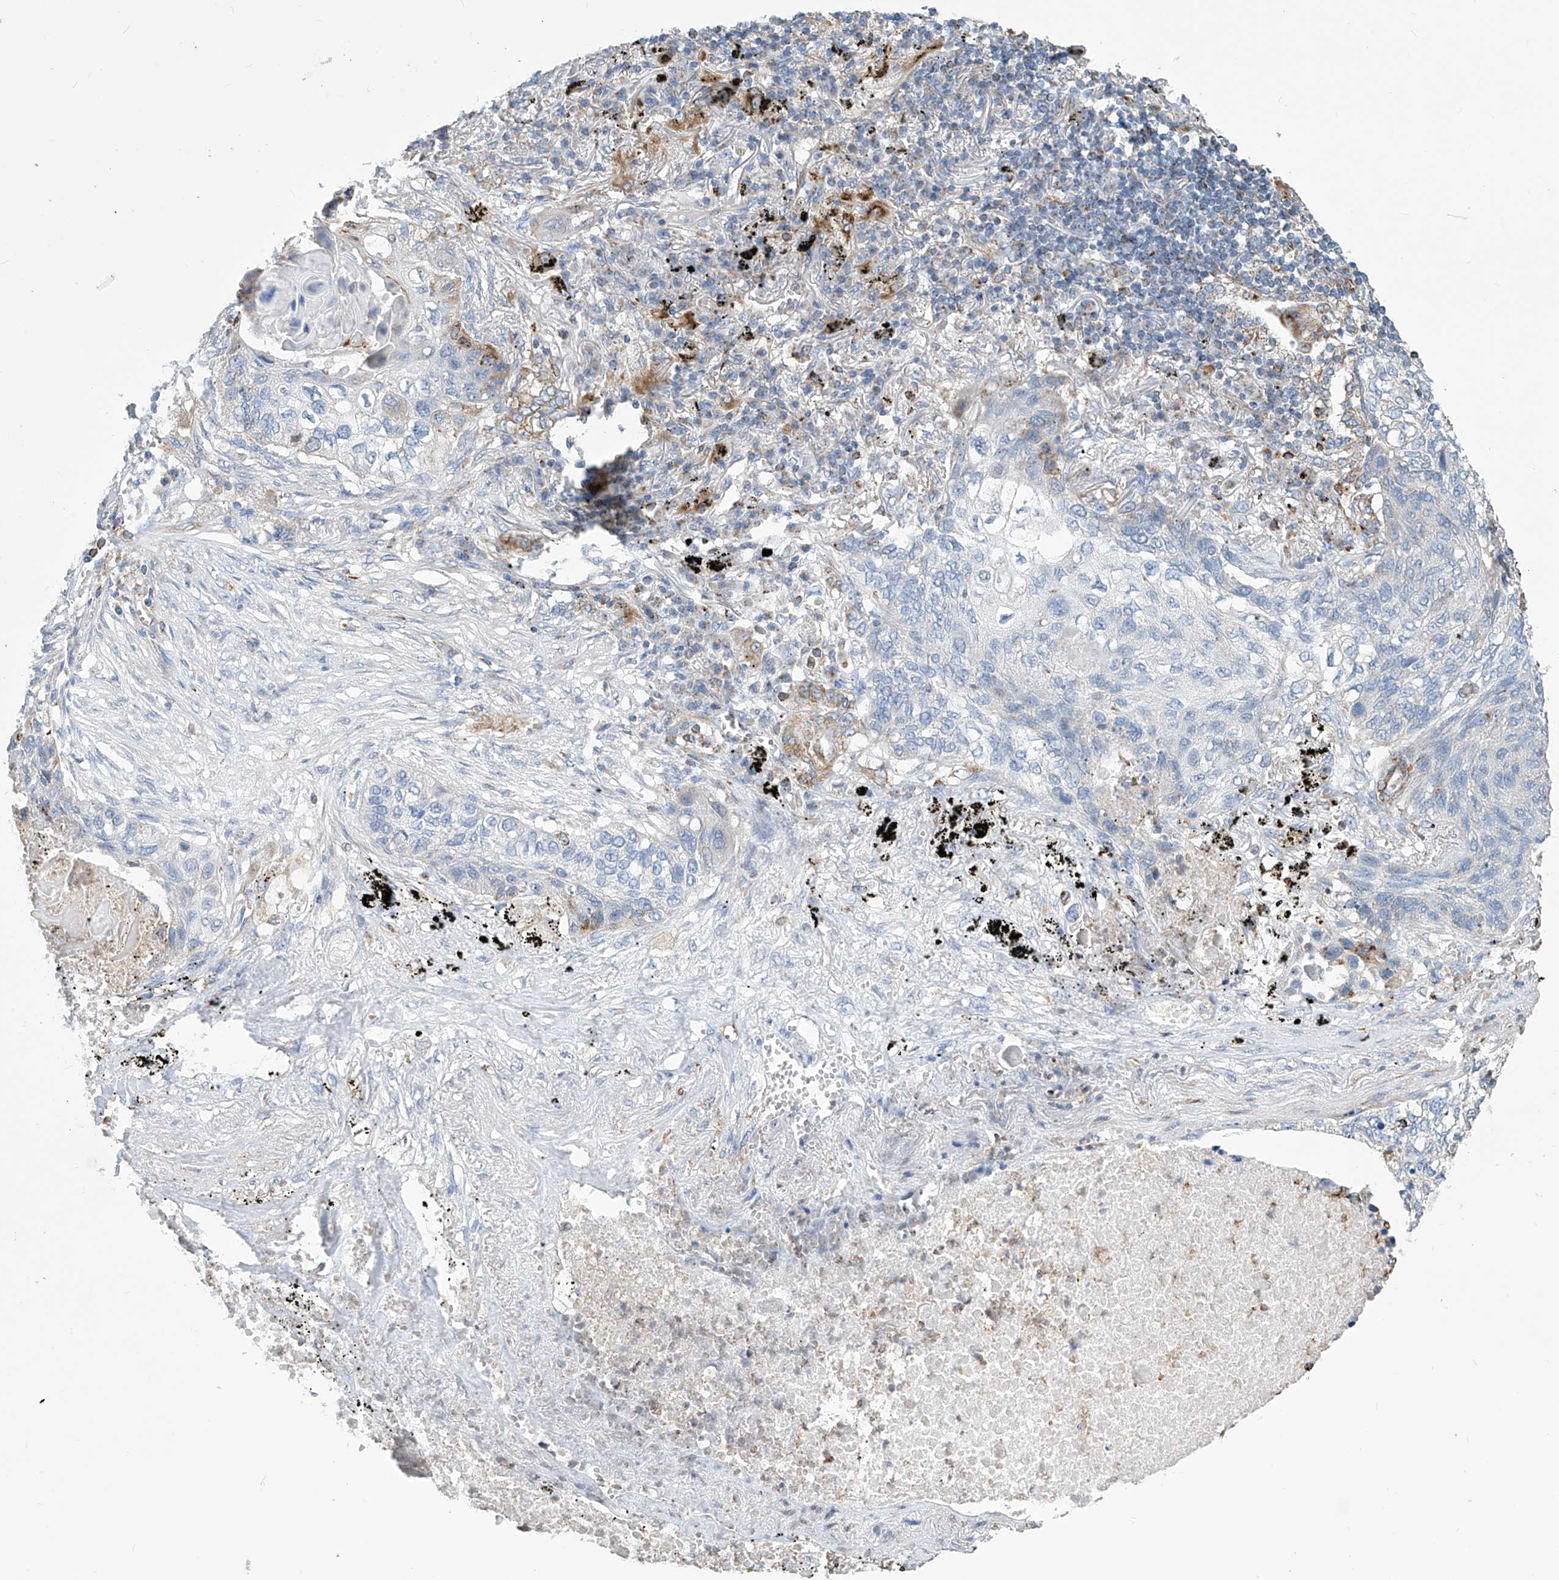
{"staining": {"intensity": "negative", "quantity": "none", "location": "none"}, "tissue": "lung cancer", "cell_type": "Tumor cells", "image_type": "cancer", "snomed": [{"axis": "morphology", "description": "Squamous cell carcinoma, NOS"}, {"axis": "topography", "description": "Lung"}], "caption": "The image shows no significant staining in tumor cells of lung squamous cell carcinoma.", "gene": "EIF5B", "patient": {"sex": "female", "age": 63}}